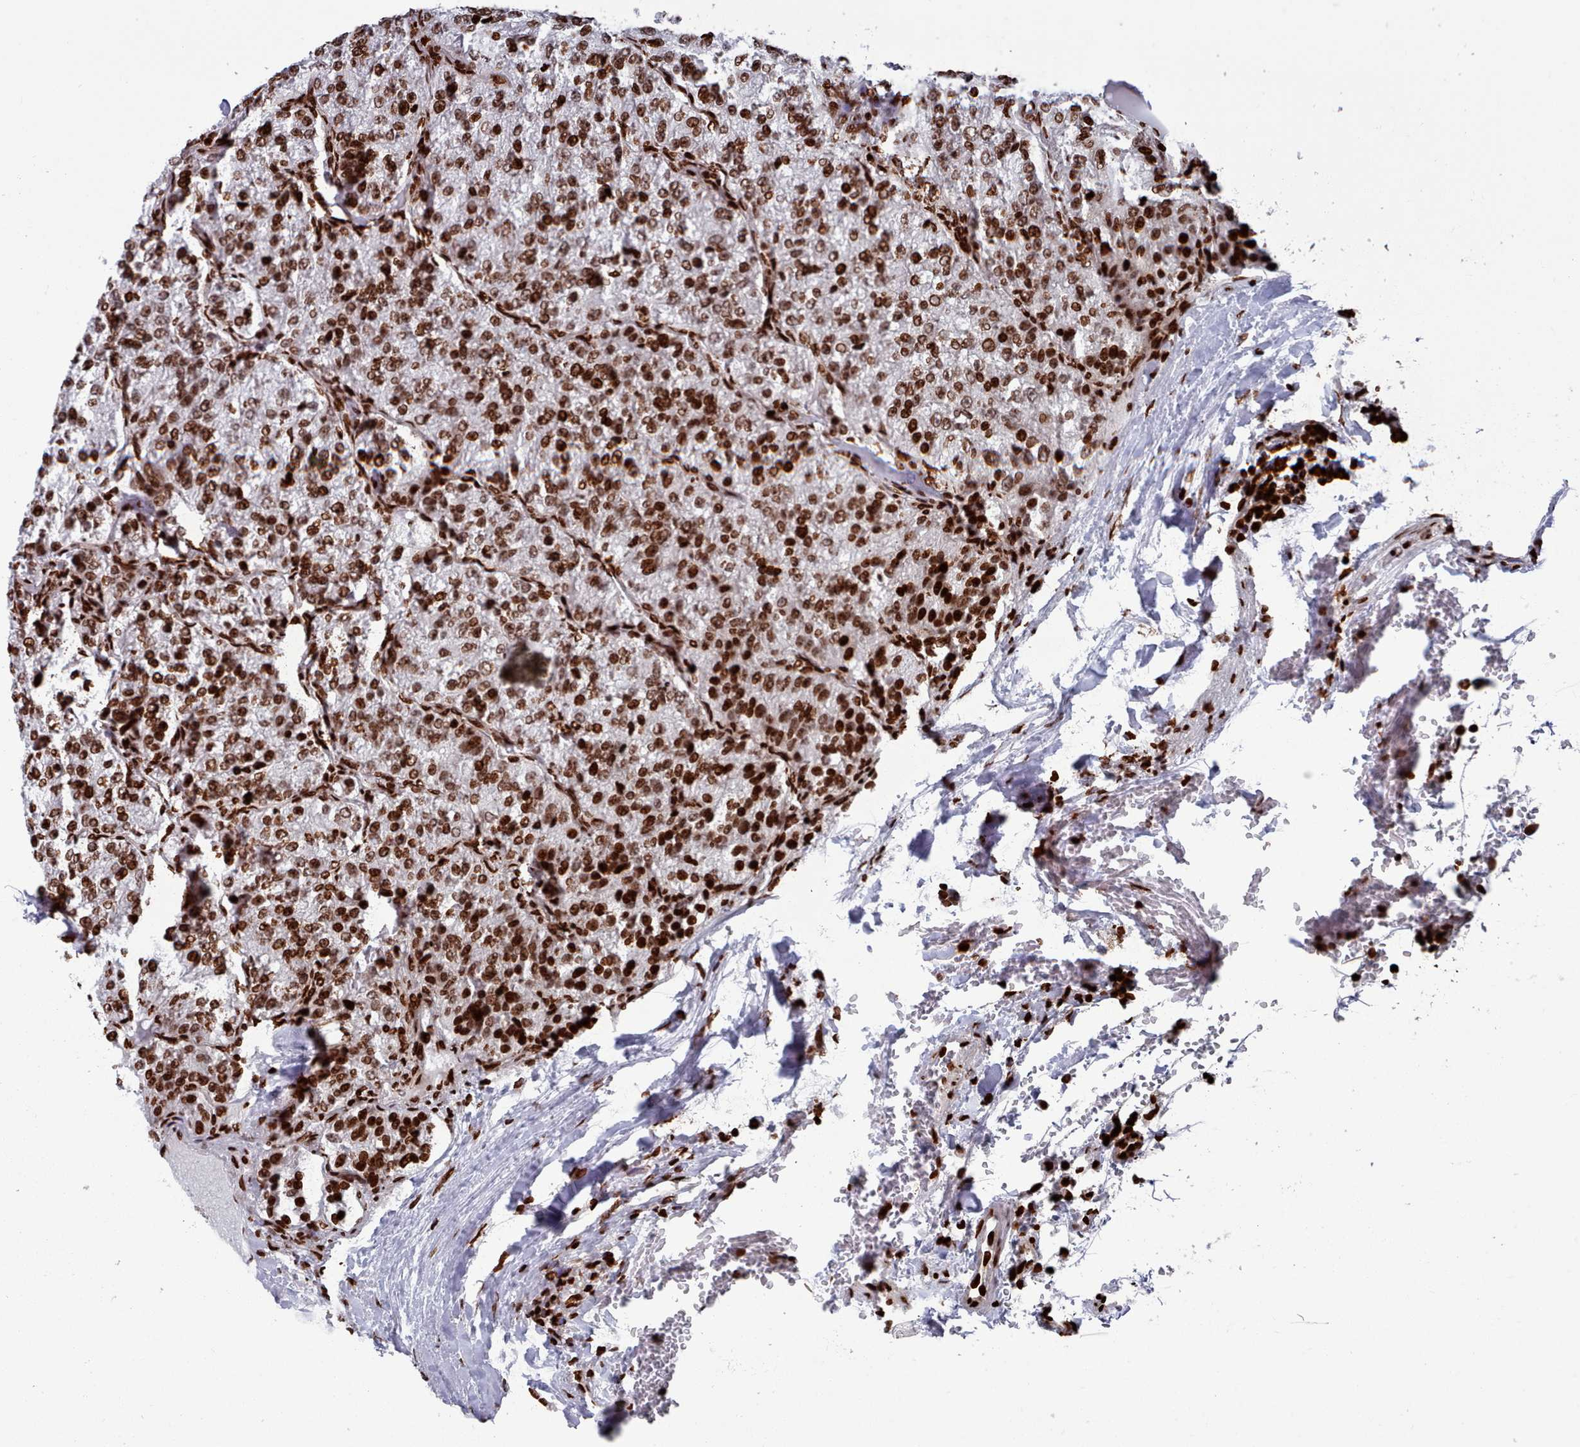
{"staining": {"intensity": "strong", "quantity": ">75%", "location": "nuclear"}, "tissue": "renal cancer", "cell_type": "Tumor cells", "image_type": "cancer", "snomed": [{"axis": "morphology", "description": "Adenocarcinoma, NOS"}, {"axis": "topography", "description": "Kidney"}], "caption": "Strong nuclear protein expression is present in approximately >75% of tumor cells in renal adenocarcinoma.", "gene": "PCDHB12", "patient": {"sex": "female", "age": 63}}